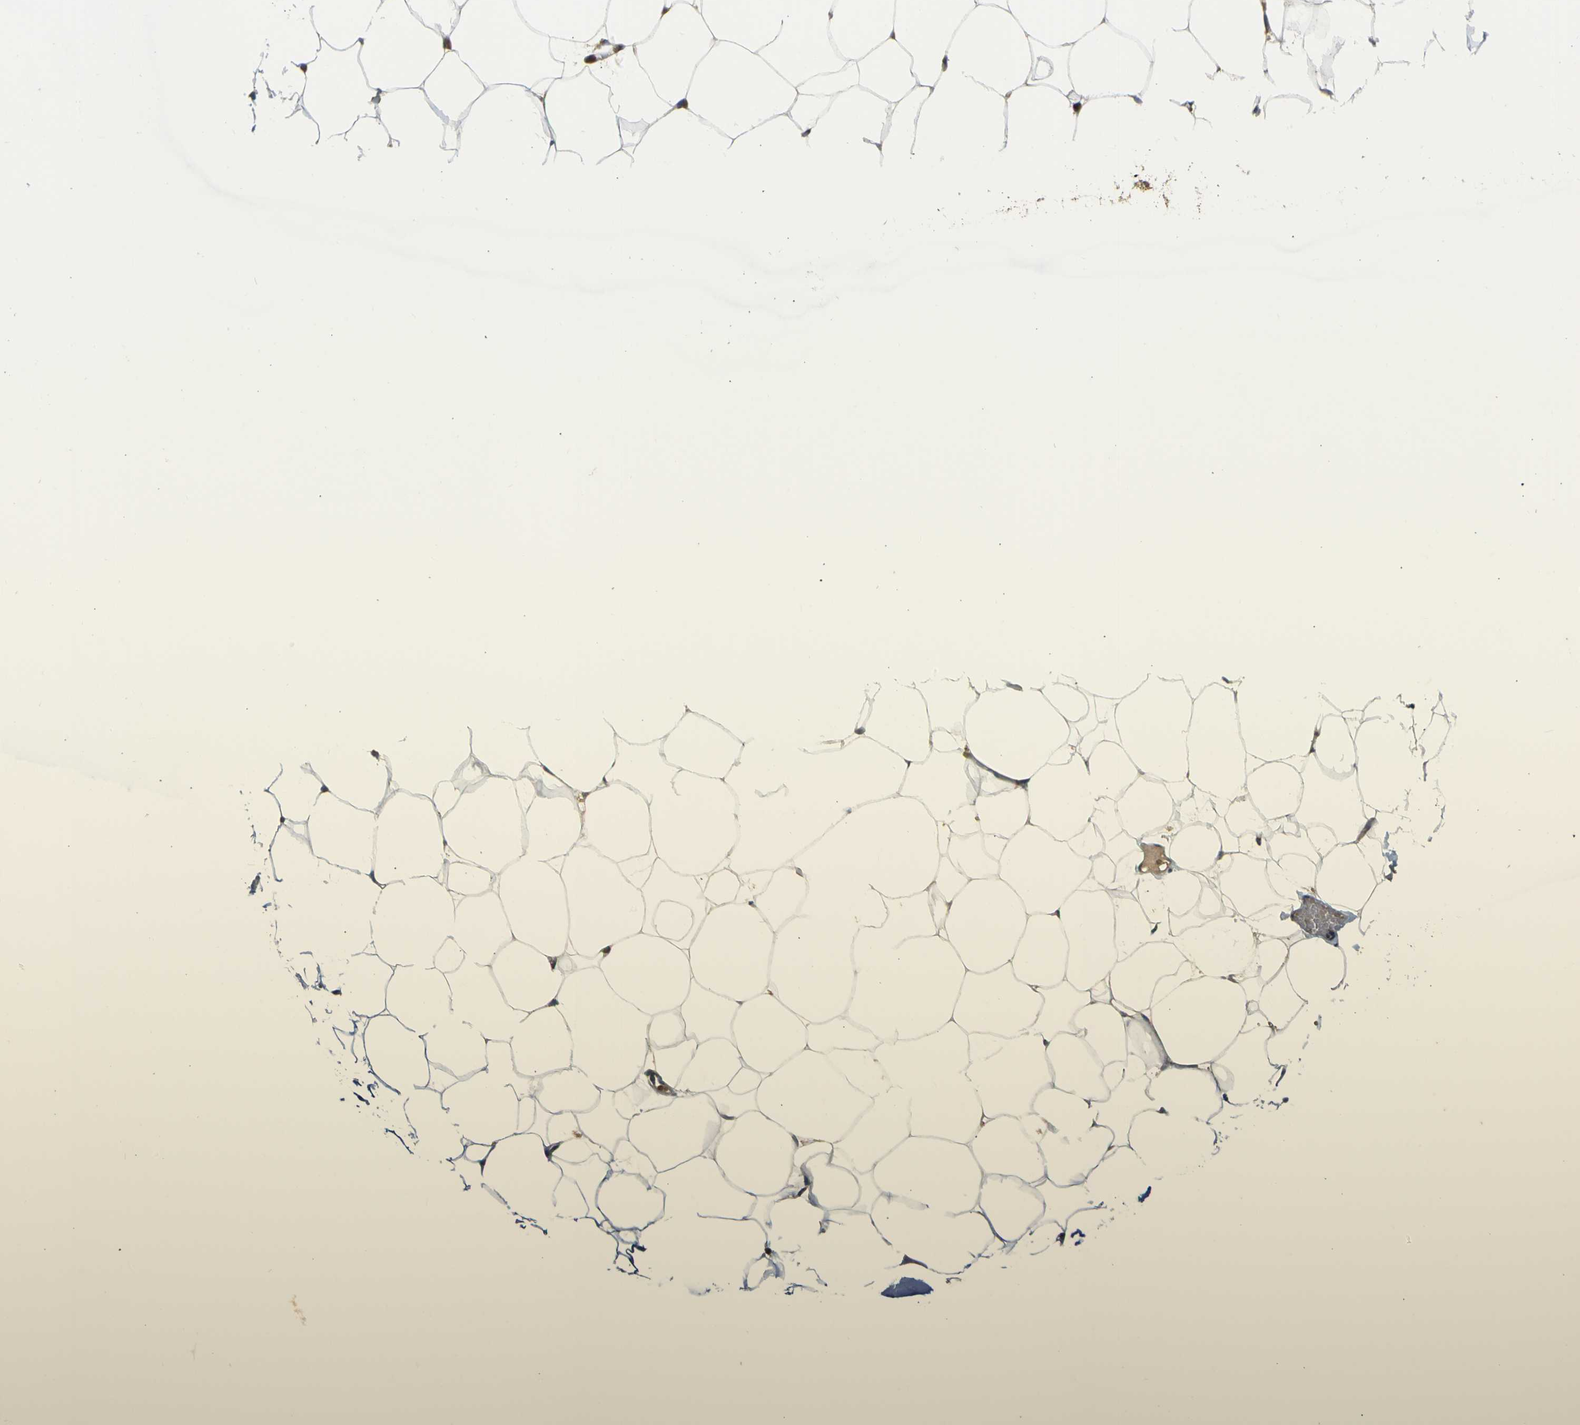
{"staining": {"intensity": "negative", "quantity": "none", "location": "none"}, "tissue": "adipose tissue", "cell_type": "Adipocytes", "image_type": "normal", "snomed": [{"axis": "morphology", "description": "Normal tissue, NOS"}, {"axis": "topography", "description": "Breast"}, {"axis": "topography", "description": "Adipose tissue"}], "caption": "Adipose tissue stained for a protein using IHC demonstrates no positivity adipocytes.", "gene": "NPHP3", "patient": {"sex": "female", "age": 25}}